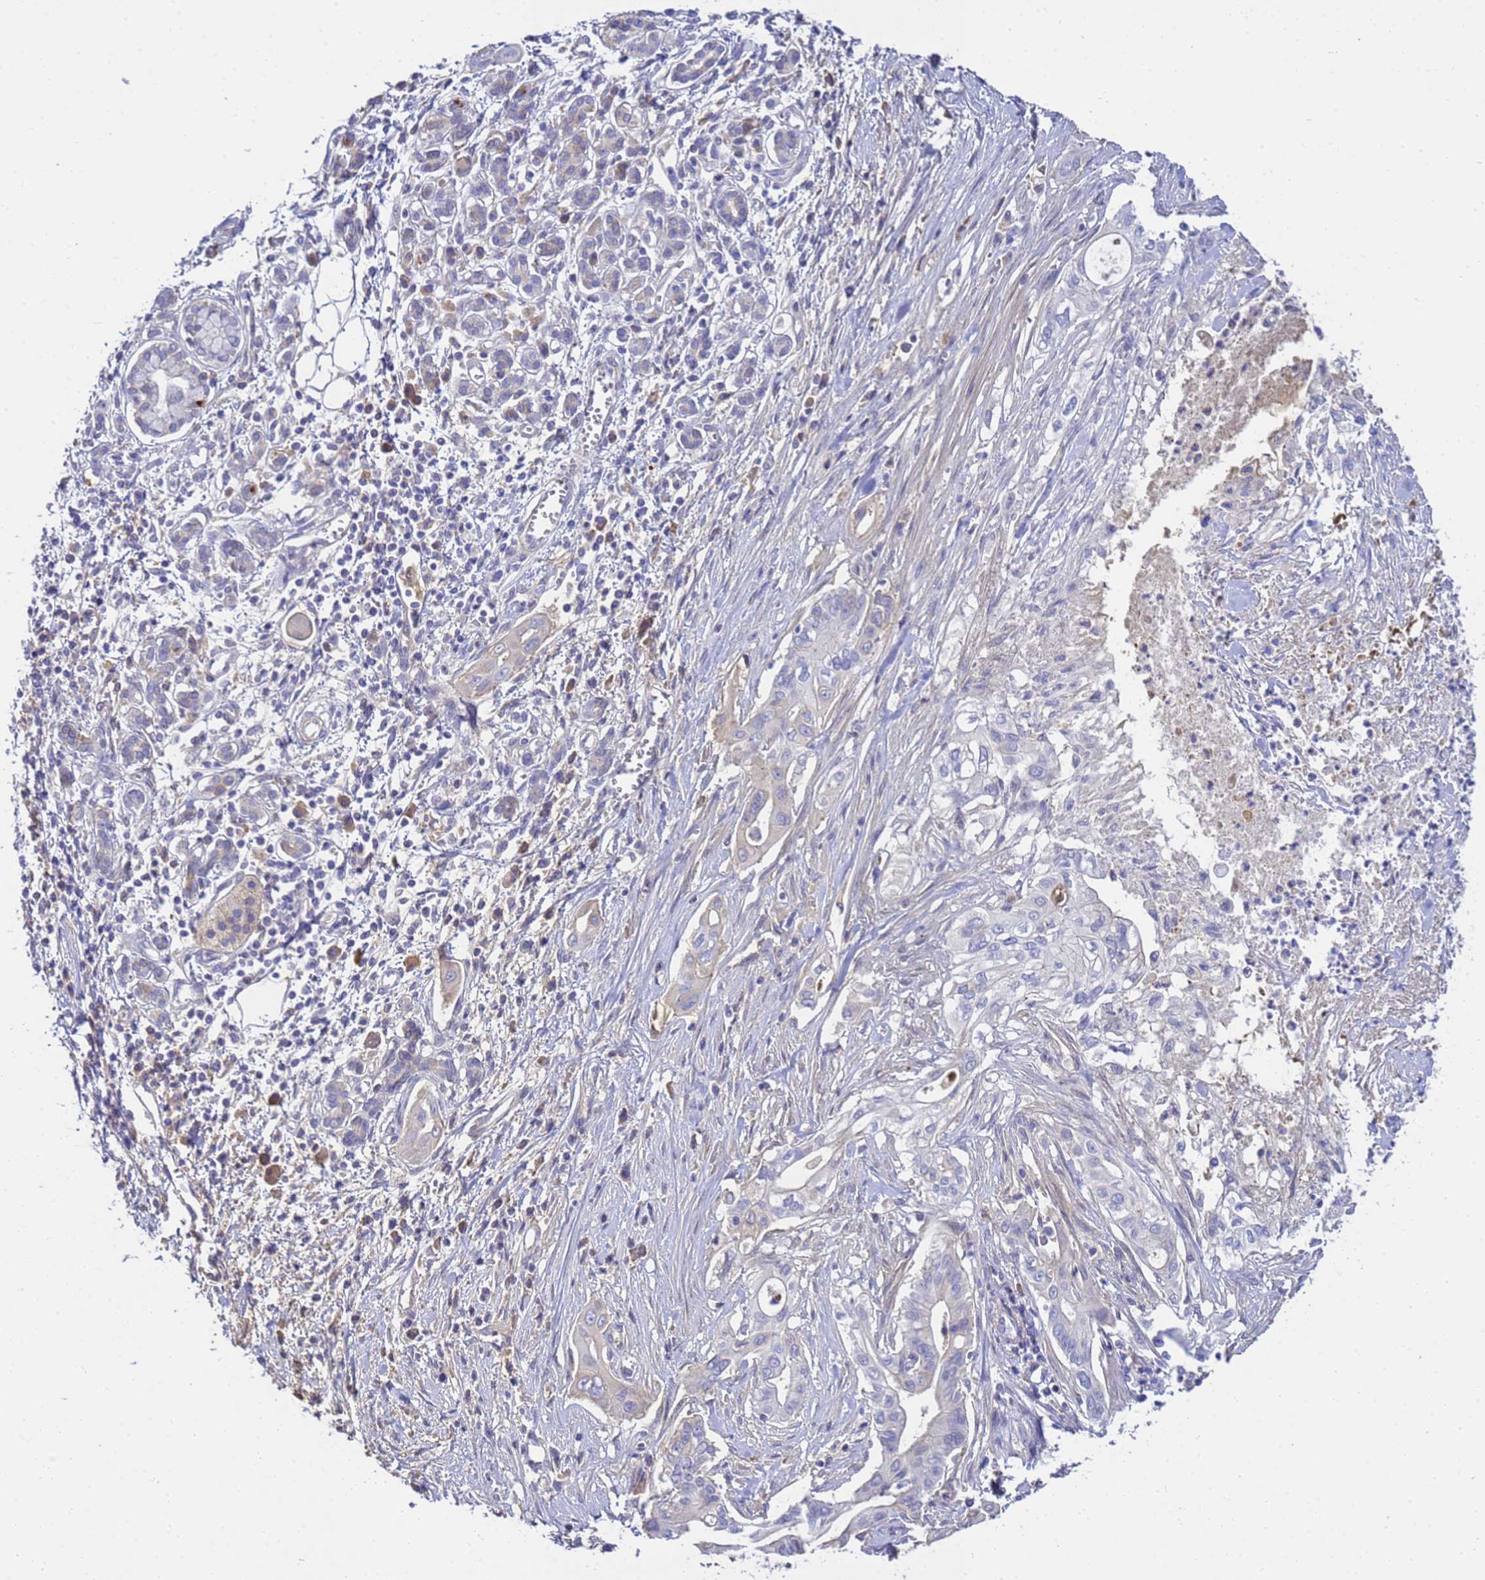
{"staining": {"intensity": "negative", "quantity": "none", "location": "none"}, "tissue": "pancreatic cancer", "cell_type": "Tumor cells", "image_type": "cancer", "snomed": [{"axis": "morphology", "description": "Adenocarcinoma, NOS"}, {"axis": "topography", "description": "Pancreas"}], "caption": "Tumor cells are negative for brown protein staining in pancreatic cancer.", "gene": "TBCD", "patient": {"sex": "male", "age": 58}}